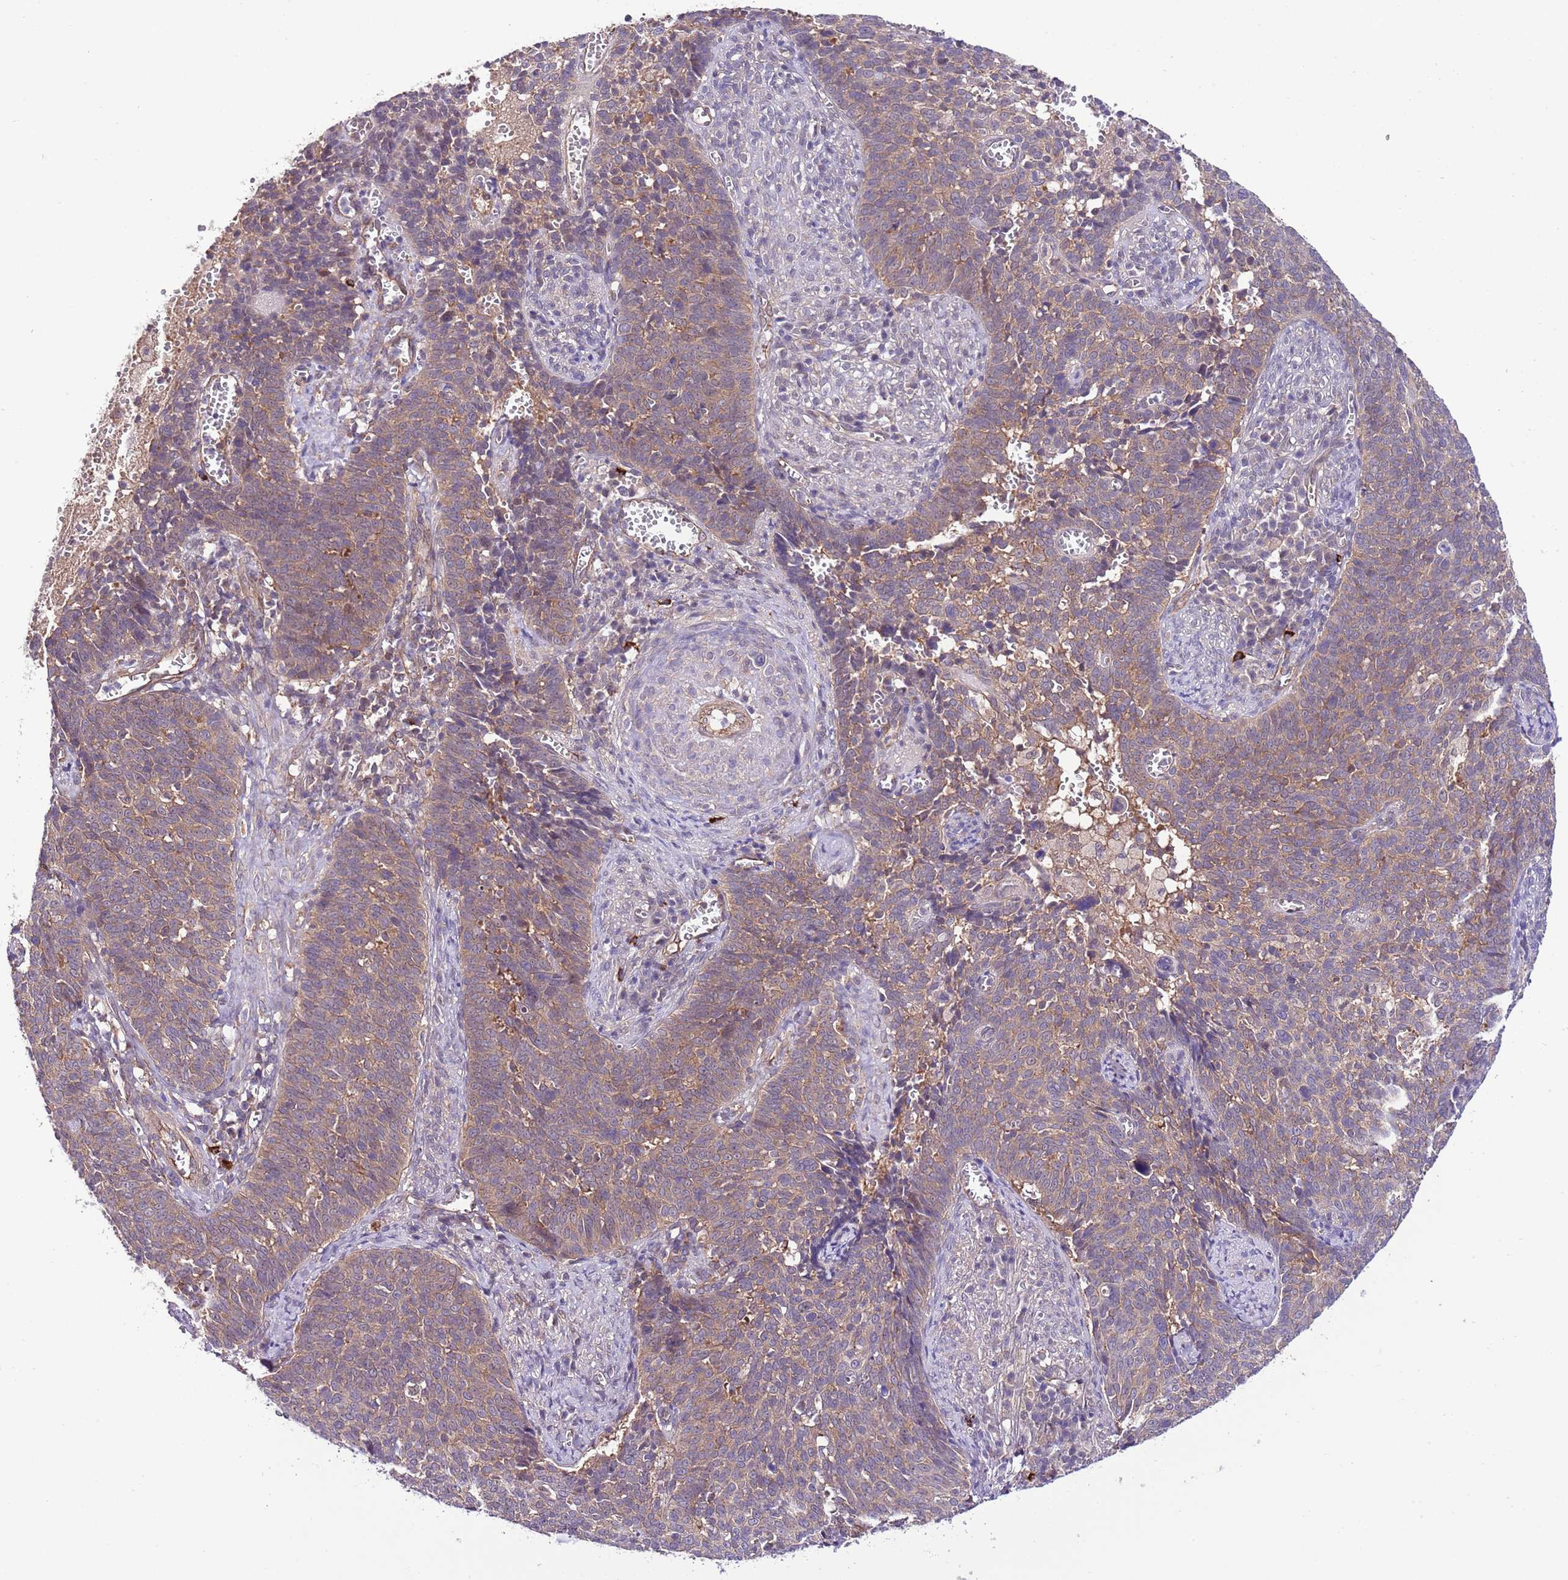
{"staining": {"intensity": "weak", "quantity": ">75%", "location": "cytoplasmic/membranous"}, "tissue": "cervical cancer", "cell_type": "Tumor cells", "image_type": "cancer", "snomed": [{"axis": "morphology", "description": "Normal tissue, NOS"}, {"axis": "morphology", "description": "Squamous cell carcinoma, NOS"}, {"axis": "topography", "description": "Cervix"}], "caption": "There is low levels of weak cytoplasmic/membranous staining in tumor cells of cervical cancer, as demonstrated by immunohistochemical staining (brown color).", "gene": "DONSON", "patient": {"sex": "female", "age": 39}}